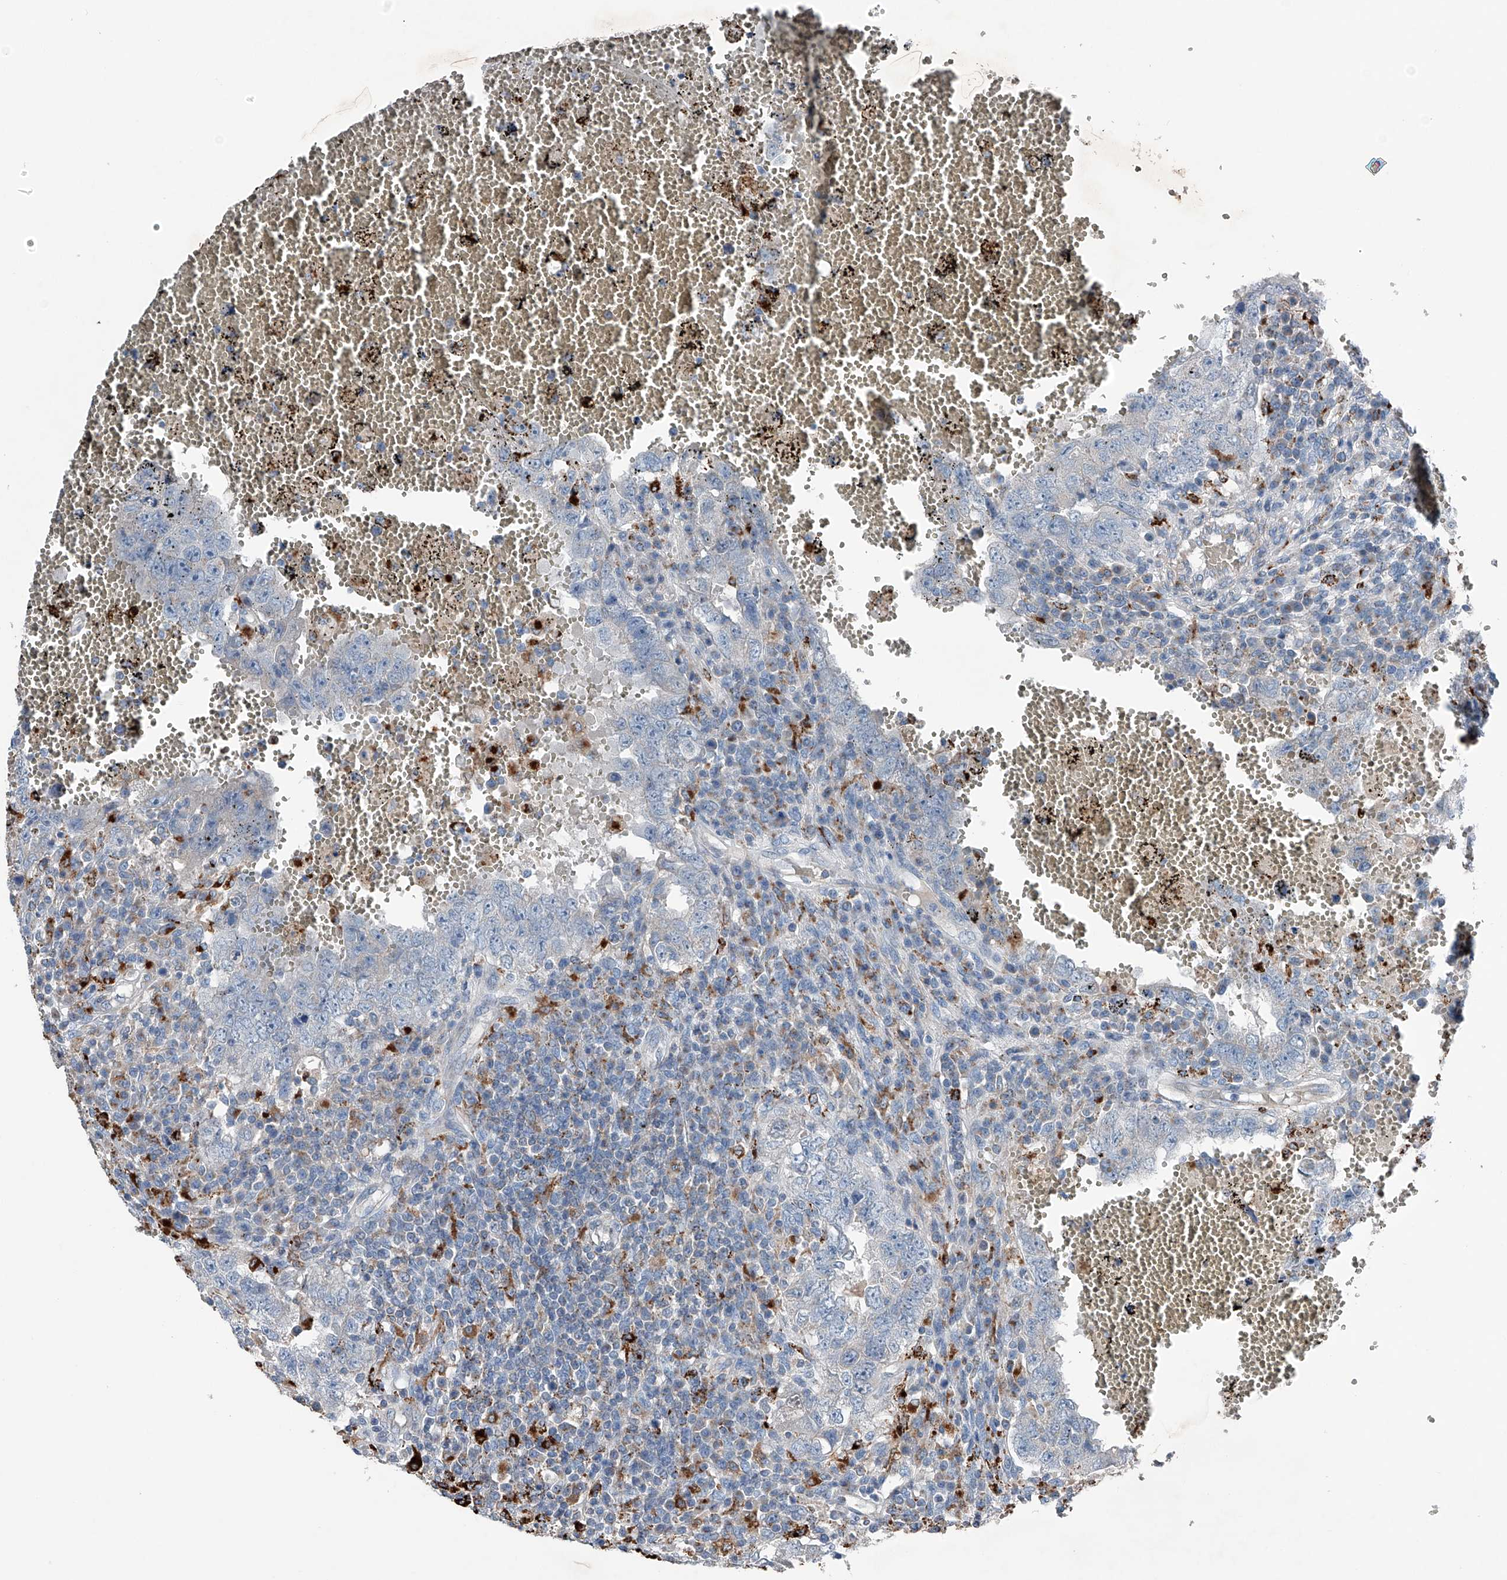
{"staining": {"intensity": "negative", "quantity": "none", "location": "none"}, "tissue": "testis cancer", "cell_type": "Tumor cells", "image_type": "cancer", "snomed": [{"axis": "morphology", "description": "Carcinoma, Embryonal, NOS"}, {"axis": "topography", "description": "Testis"}], "caption": "Protein analysis of embryonal carcinoma (testis) shows no significant positivity in tumor cells.", "gene": "ZNF772", "patient": {"sex": "male", "age": 26}}